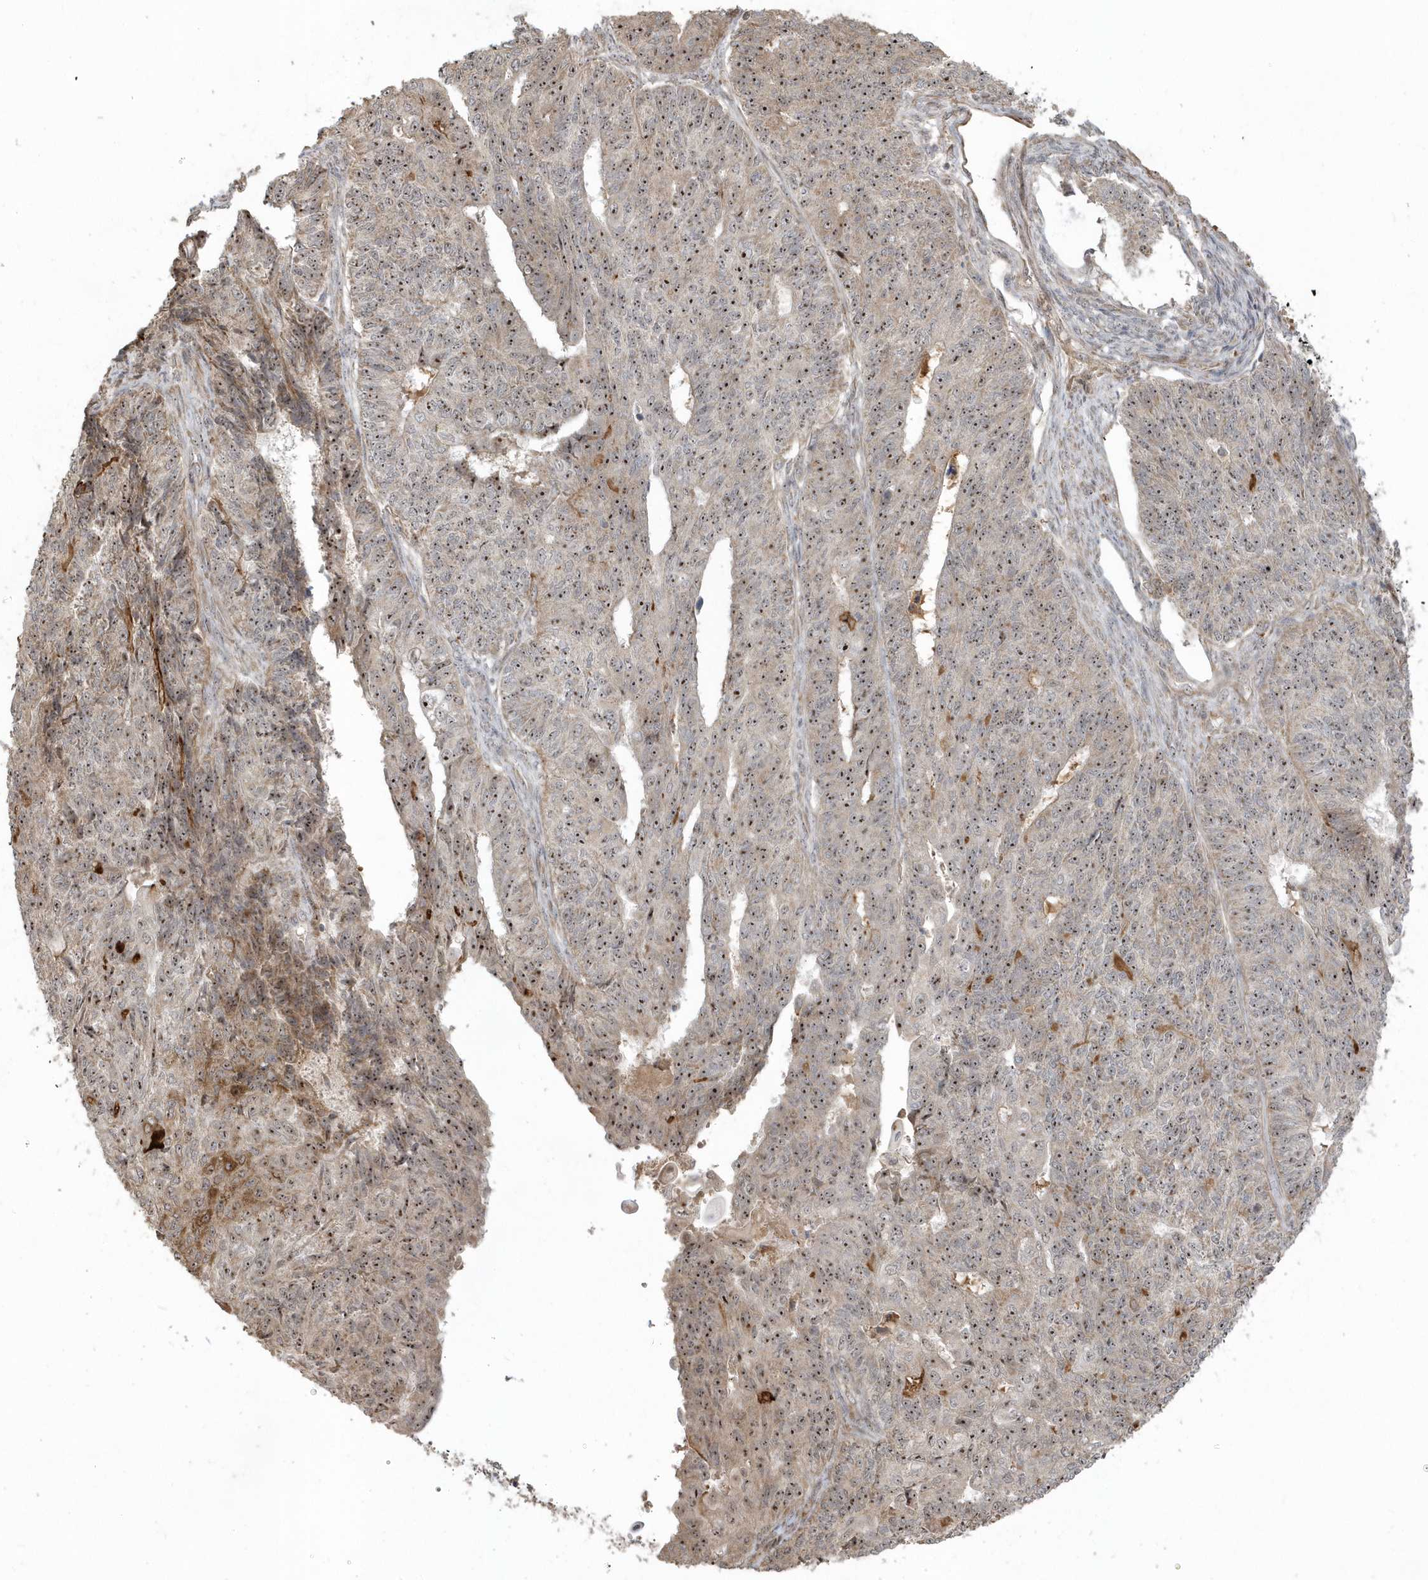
{"staining": {"intensity": "moderate", "quantity": ">75%", "location": "cytoplasmic/membranous,nuclear"}, "tissue": "endometrial cancer", "cell_type": "Tumor cells", "image_type": "cancer", "snomed": [{"axis": "morphology", "description": "Adenocarcinoma, NOS"}, {"axis": "topography", "description": "Endometrium"}], "caption": "Endometrial adenocarcinoma stained with DAB immunohistochemistry (IHC) demonstrates medium levels of moderate cytoplasmic/membranous and nuclear expression in about >75% of tumor cells.", "gene": "ECM2", "patient": {"sex": "female", "age": 32}}